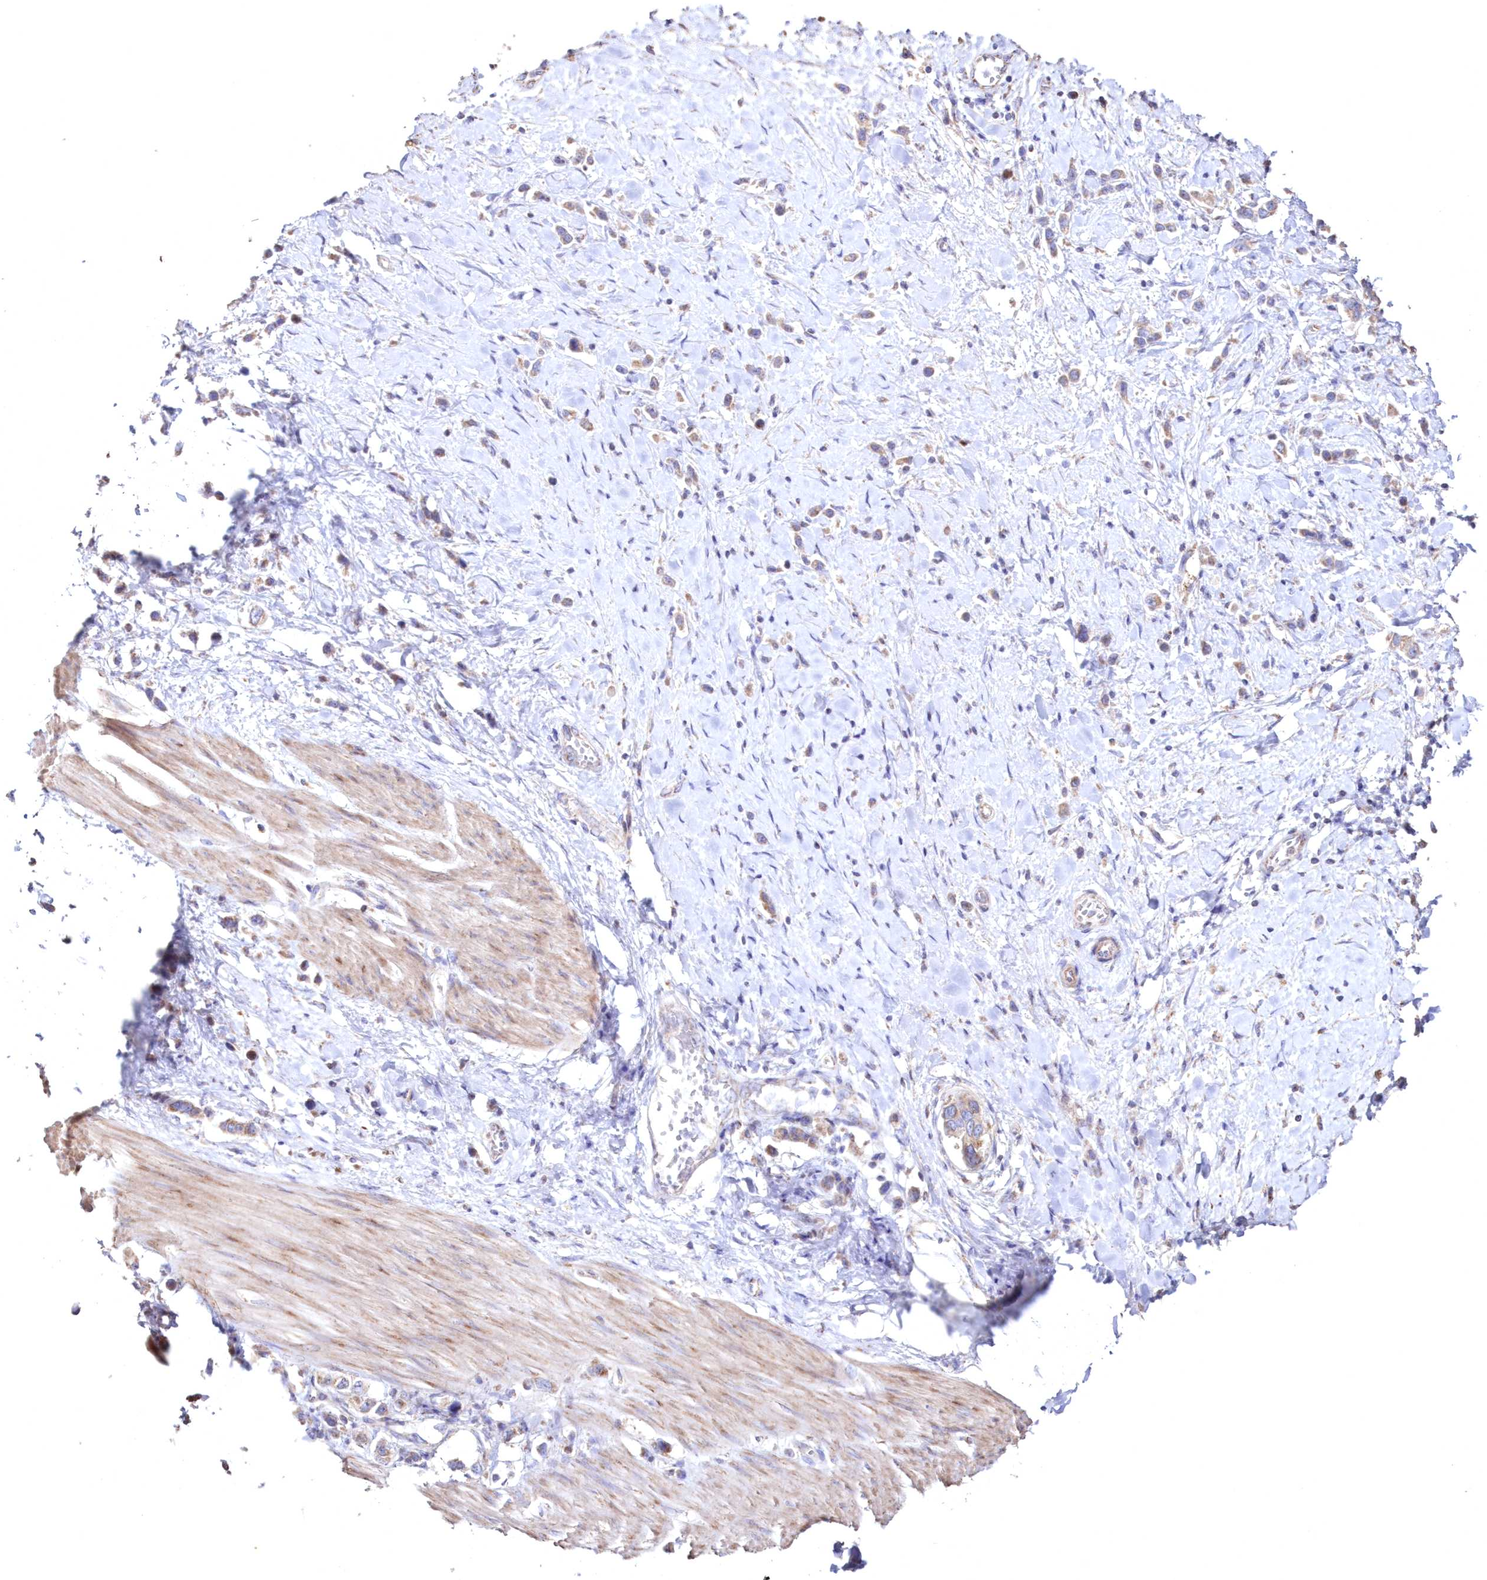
{"staining": {"intensity": "weak", "quantity": "25%-75%", "location": "cytoplasmic/membranous"}, "tissue": "stomach cancer", "cell_type": "Tumor cells", "image_type": "cancer", "snomed": [{"axis": "morphology", "description": "Adenocarcinoma, NOS"}, {"axis": "topography", "description": "Stomach"}], "caption": "Tumor cells display low levels of weak cytoplasmic/membranous positivity in about 25%-75% of cells in human stomach cancer. (Brightfield microscopy of DAB IHC at high magnification).", "gene": "HADHB", "patient": {"sex": "female", "age": 65}}